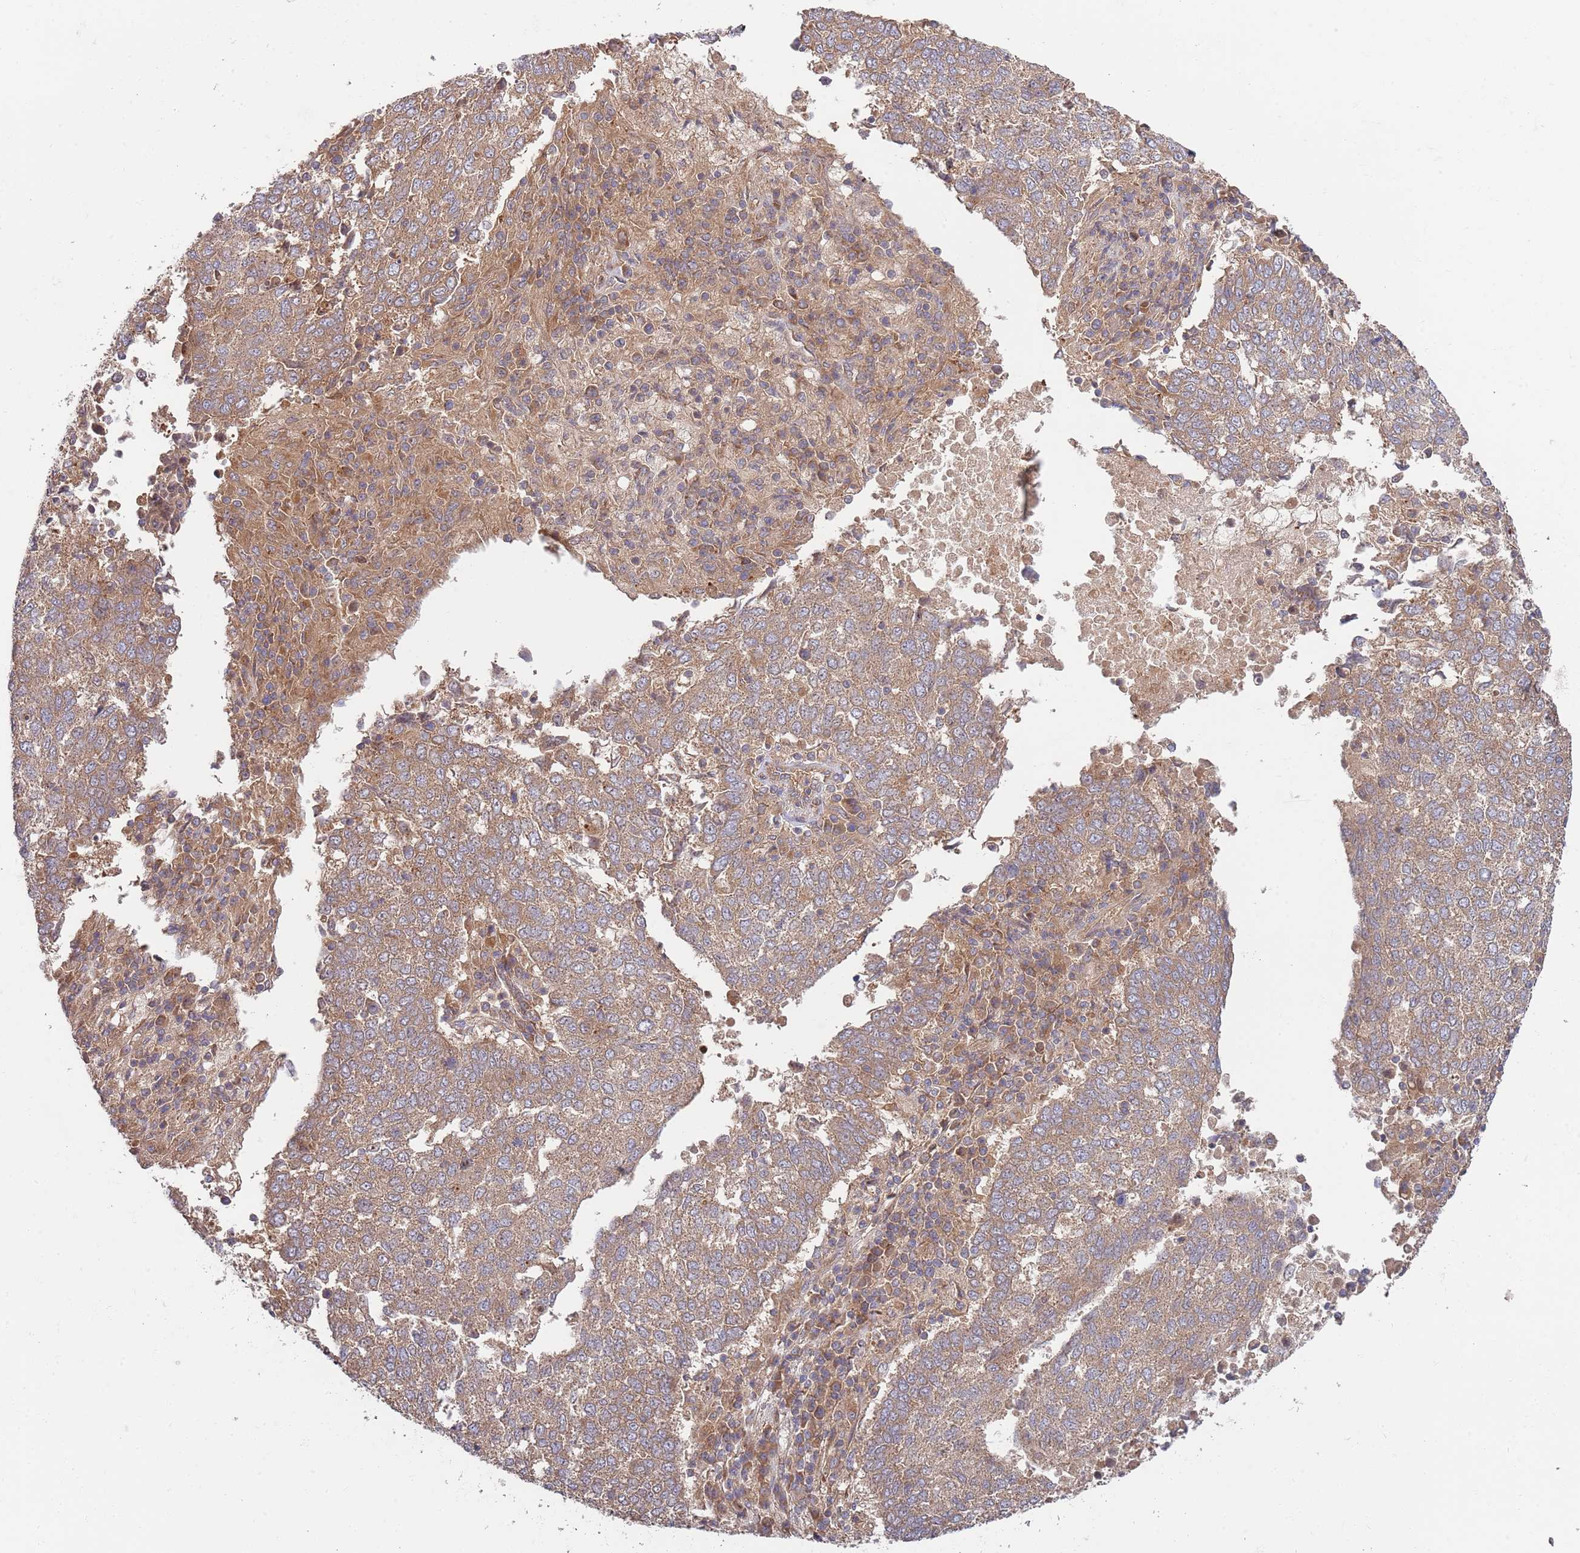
{"staining": {"intensity": "moderate", "quantity": ">75%", "location": "cytoplasmic/membranous"}, "tissue": "lung cancer", "cell_type": "Tumor cells", "image_type": "cancer", "snomed": [{"axis": "morphology", "description": "Squamous cell carcinoma, NOS"}, {"axis": "topography", "description": "Lung"}], "caption": "This is an image of IHC staining of lung squamous cell carcinoma, which shows moderate staining in the cytoplasmic/membranous of tumor cells.", "gene": "EIF3F", "patient": {"sex": "male", "age": 73}}